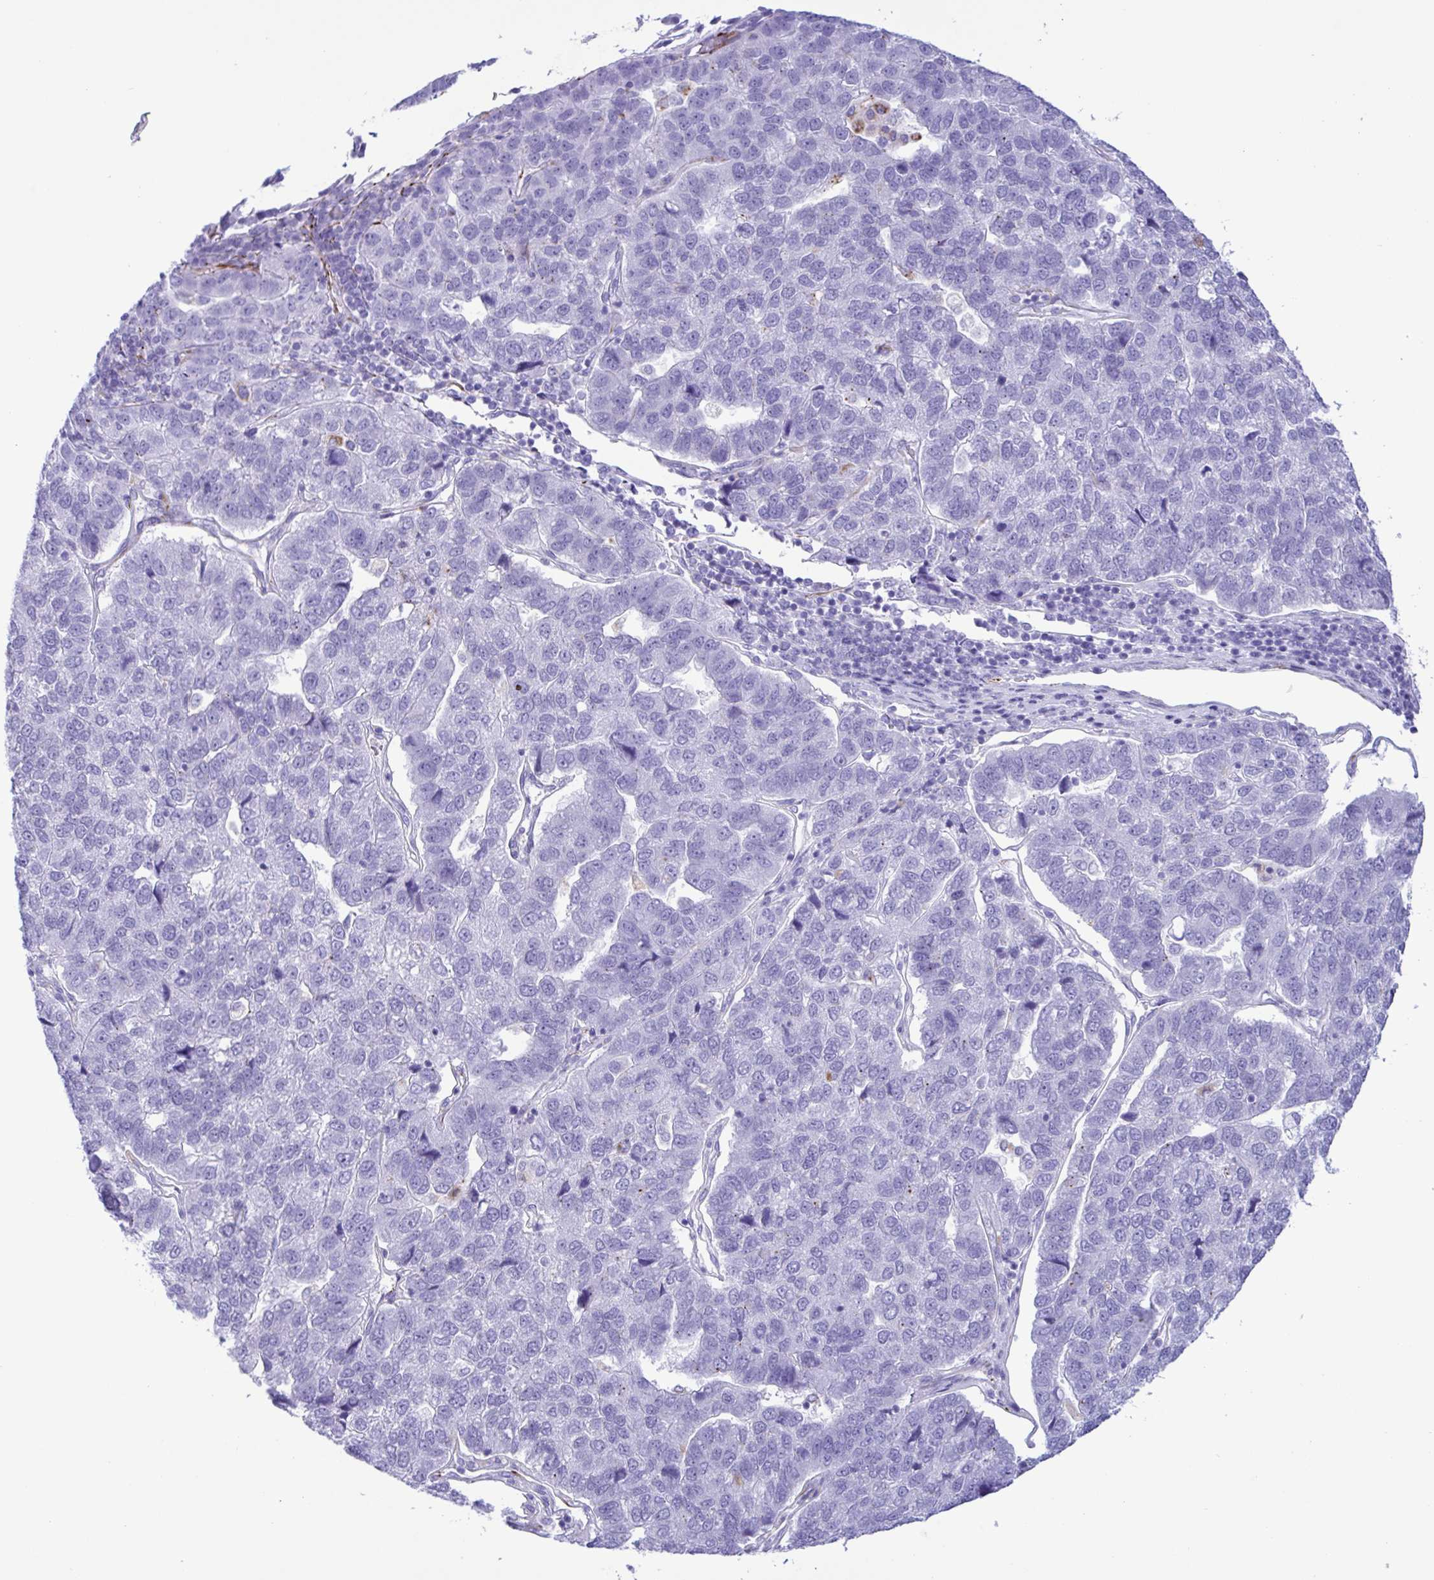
{"staining": {"intensity": "negative", "quantity": "none", "location": "none"}, "tissue": "pancreatic cancer", "cell_type": "Tumor cells", "image_type": "cancer", "snomed": [{"axis": "morphology", "description": "Adenocarcinoma, NOS"}, {"axis": "topography", "description": "Pancreas"}], "caption": "This is a image of IHC staining of pancreatic cancer (adenocarcinoma), which shows no expression in tumor cells.", "gene": "SMAD5", "patient": {"sex": "female", "age": 61}}